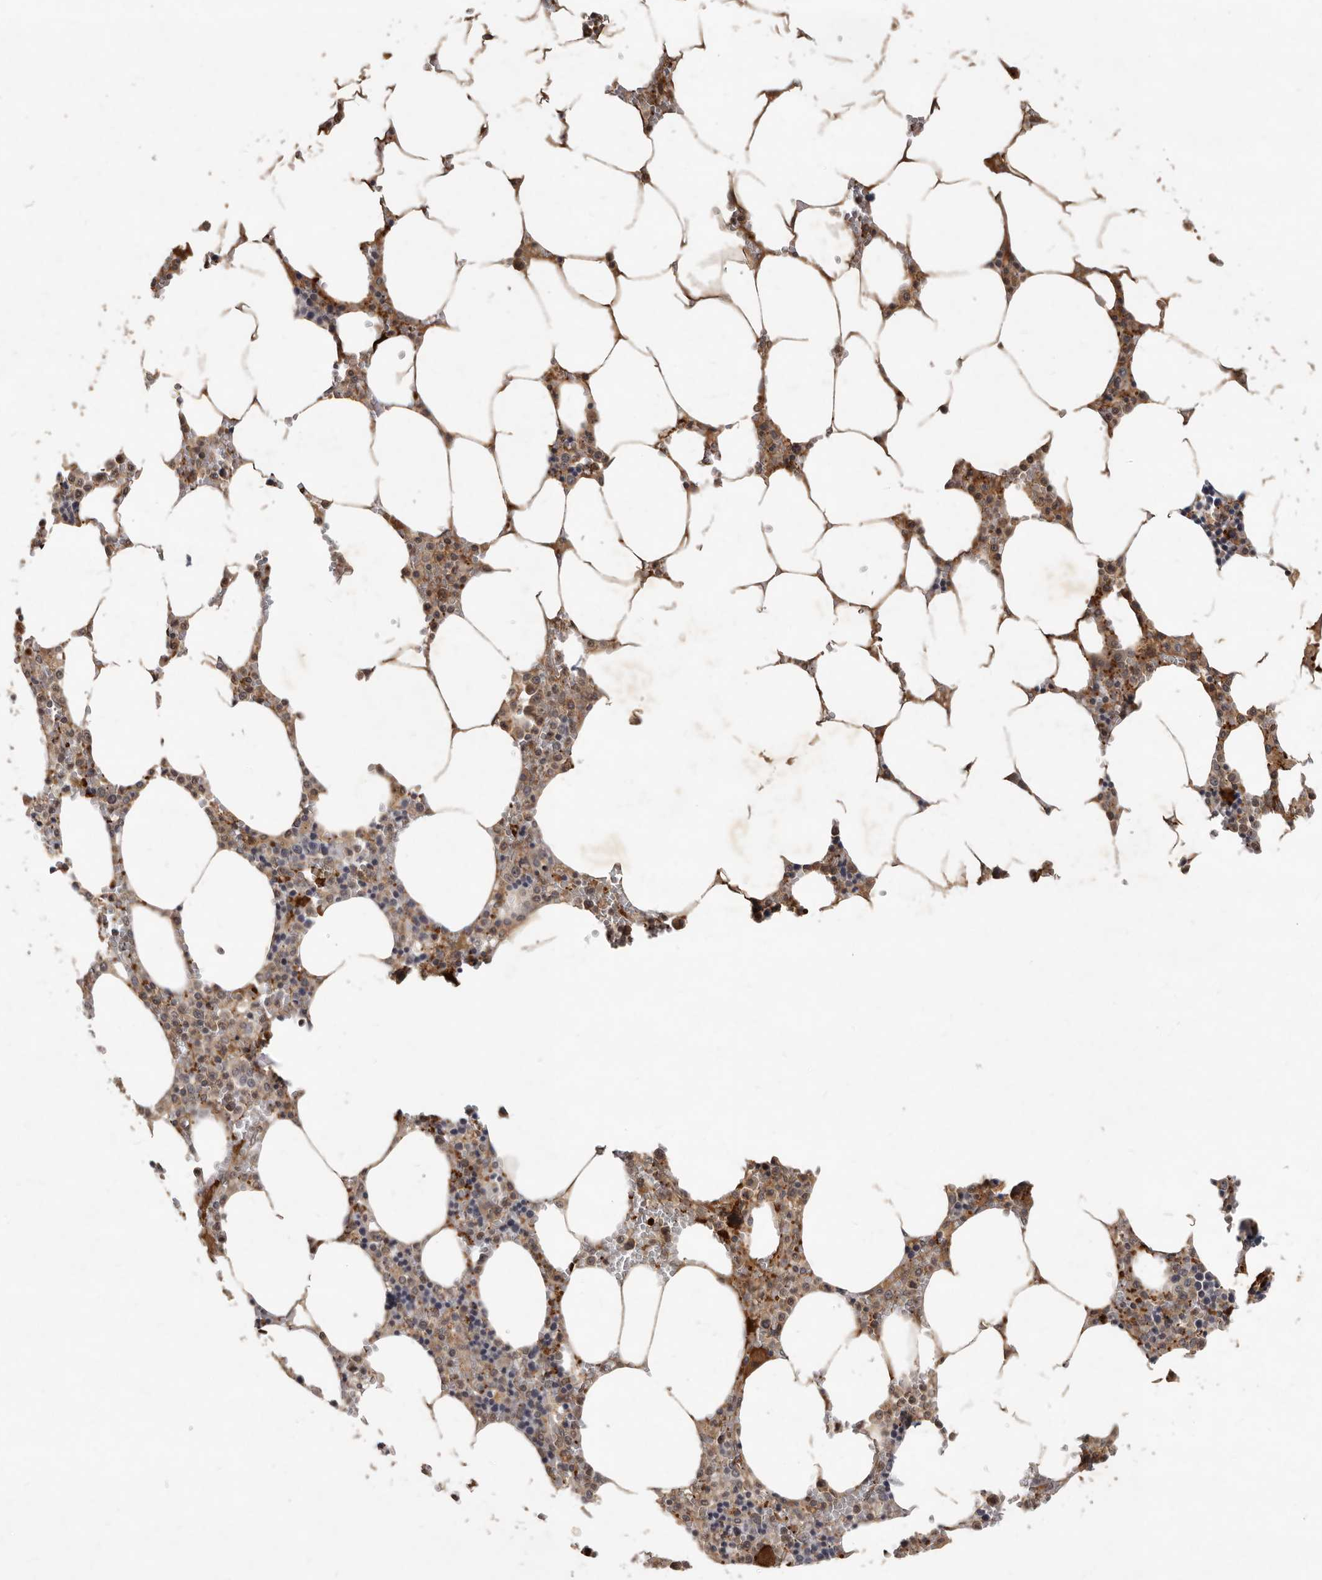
{"staining": {"intensity": "strong", "quantity": "<25%", "location": "cytoplasmic/membranous"}, "tissue": "bone marrow", "cell_type": "Hematopoietic cells", "image_type": "normal", "snomed": [{"axis": "morphology", "description": "Normal tissue, NOS"}, {"axis": "topography", "description": "Bone marrow"}], "caption": "Brown immunohistochemical staining in normal human bone marrow reveals strong cytoplasmic/membranous expression in approximately <25% of hematopoietic cells. (DAB (3,3'-diaminobenzidine) IHC, brown staining for protein, blue staining for nuclei).", "gene": "DNAJC28", "patient": {"sex": "male", "age": 70}}